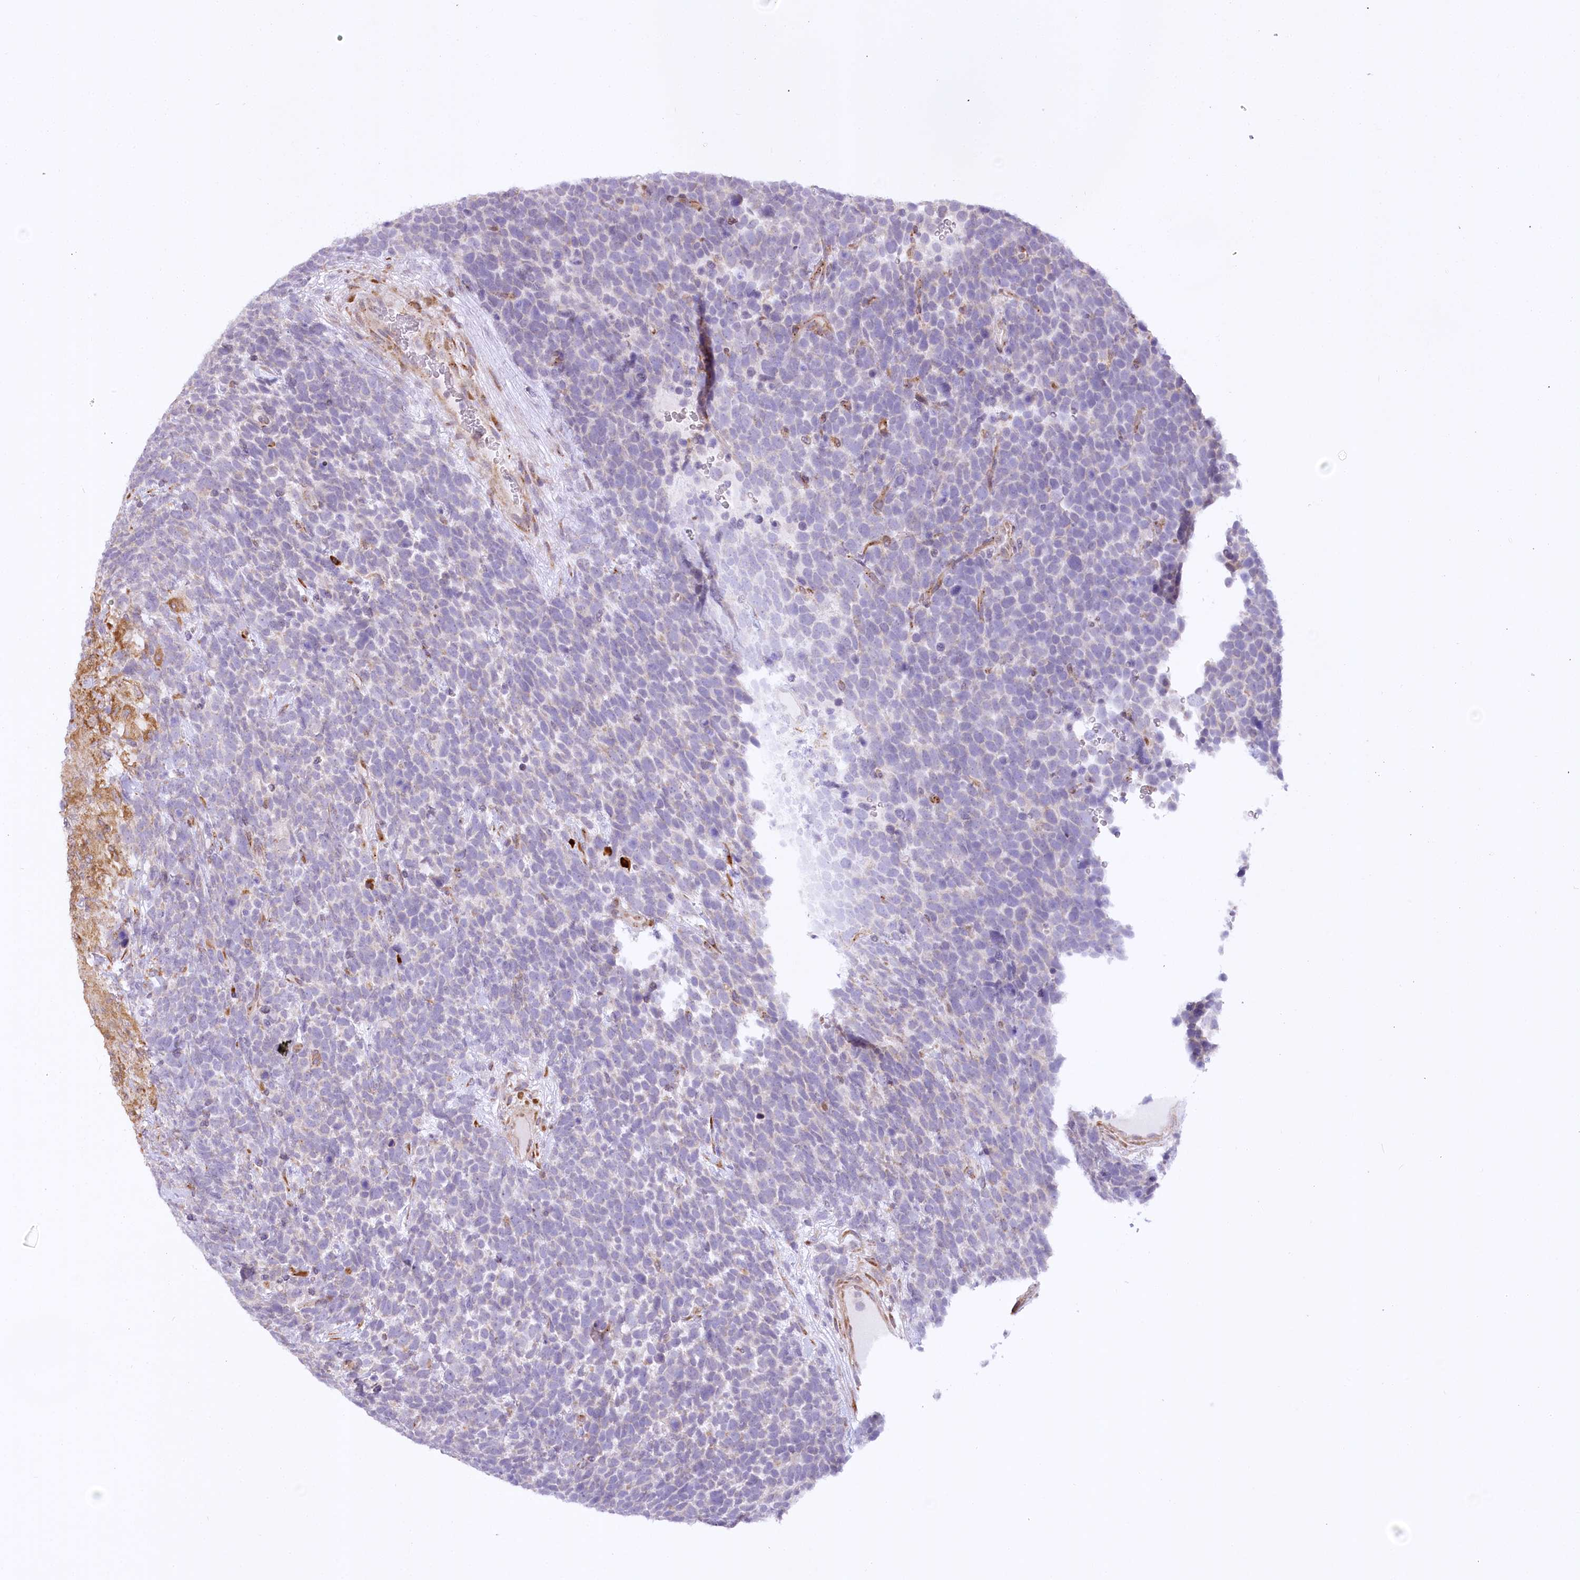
{"staining": {"intensity": "negative", "quantity": "none", "location": "none"}, "tissue": "urothelial cancer", "cell_type": "Tumor cells", "image_type": "cancer", "snomed": [{"axis": "morphology", "description": "Urothelial carcinoma, High grade"}, {"axis": "topography", "description": "Urinary bladder"}], "caption": "DAB immunohistochemical staining of human urothelial cancer shows no significant positivity in tumor cells. (DAB immunohistochemistry, high magnification).", "gene": "NCKAP5", "patient": {"sex": "female", "age": 82}}